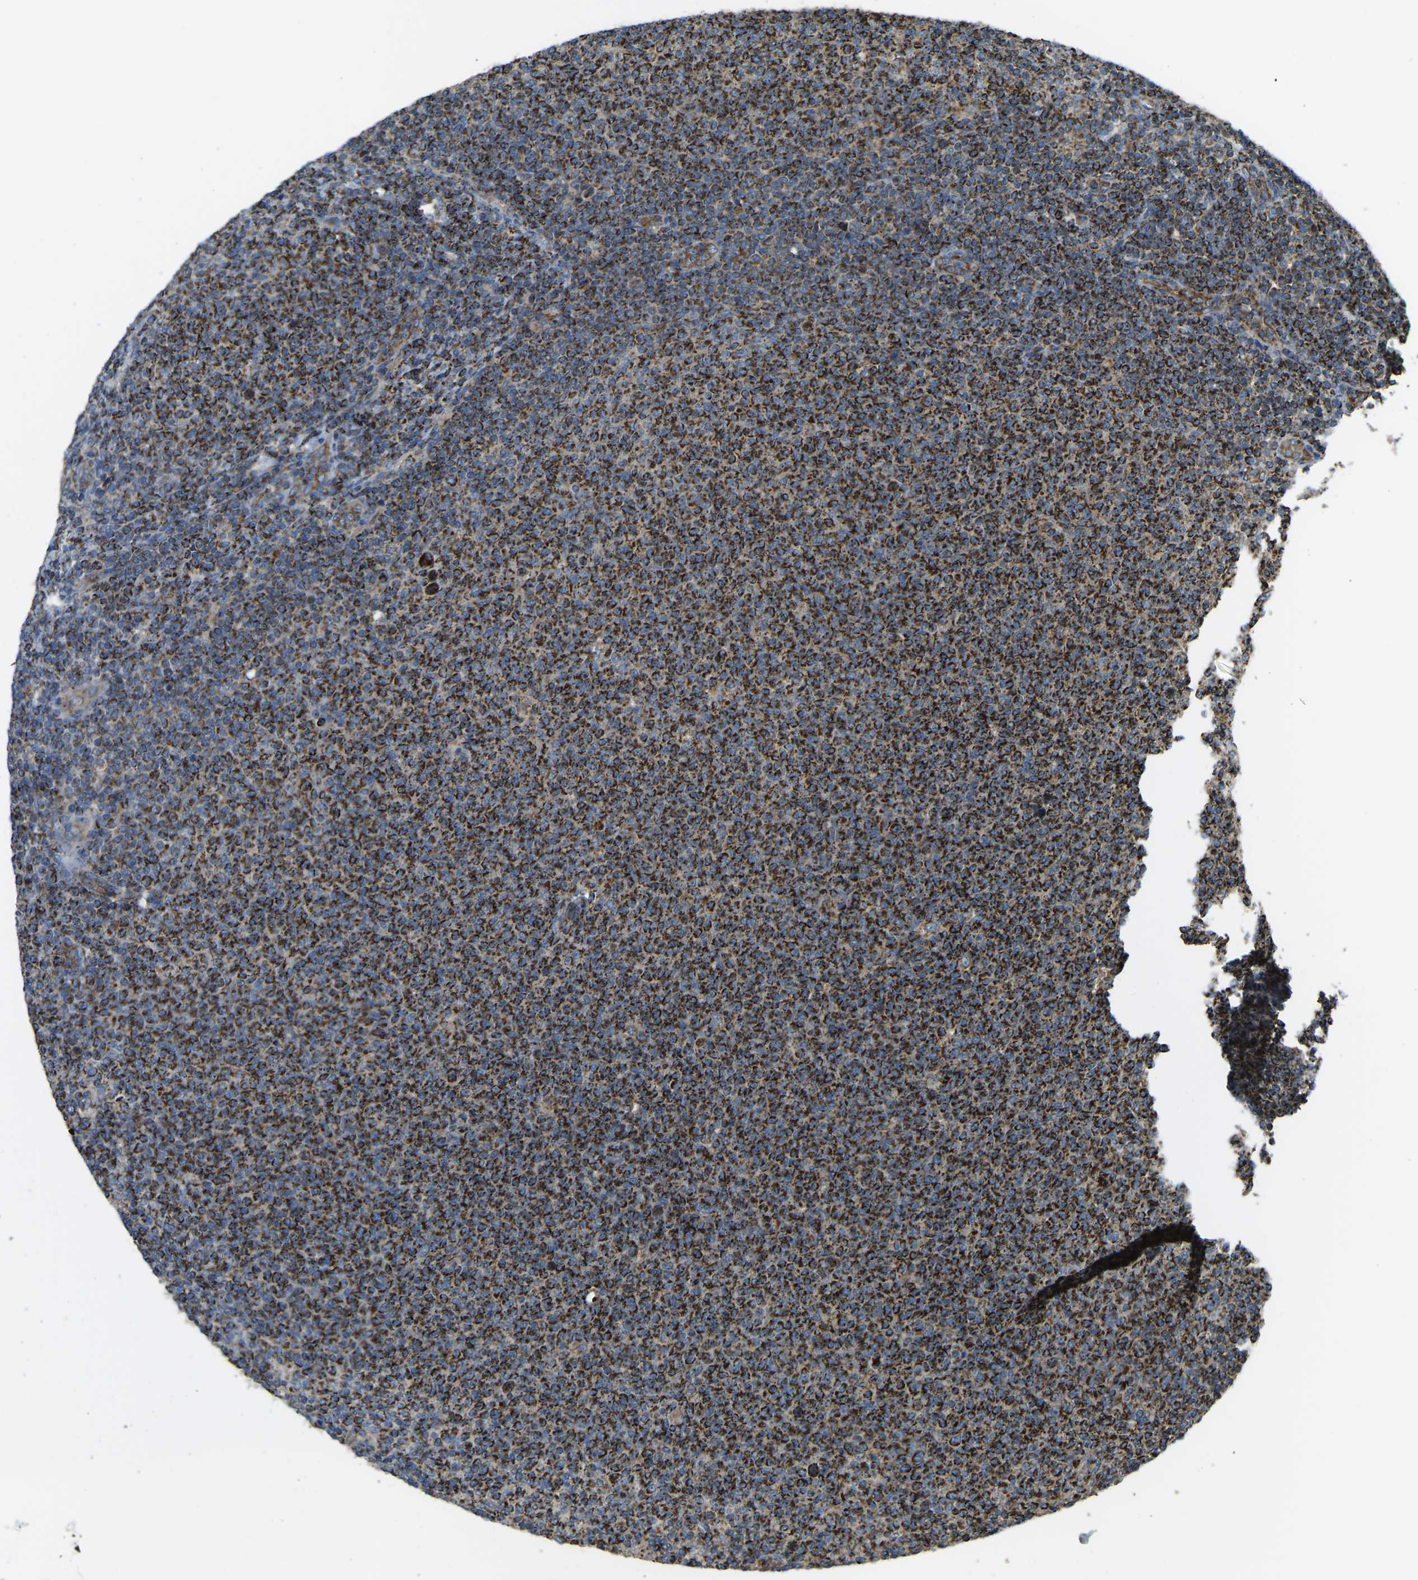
{"staining": {"intensity": "strong", "quantity": ">75%", "location": "cytoplasmic/membranous"}, "tissue": "lymphoma", "cell_type": "Tumor cells", "image_type": "cancer", "snomed": [{"axis": "morphology", "description": "Malignant lymphoma, non-Hodgkin's type, Low grade"}, {"axis": "topography", "description": "Lymph node"}], "caption": "Human malignant lymphoma, non-Hodgkin's type (low-grade) stained with a protein marker exhibits strong staining in tumor cells.", "gene": "PSMD7", "patient": {"sex": "male", "age": 66}}